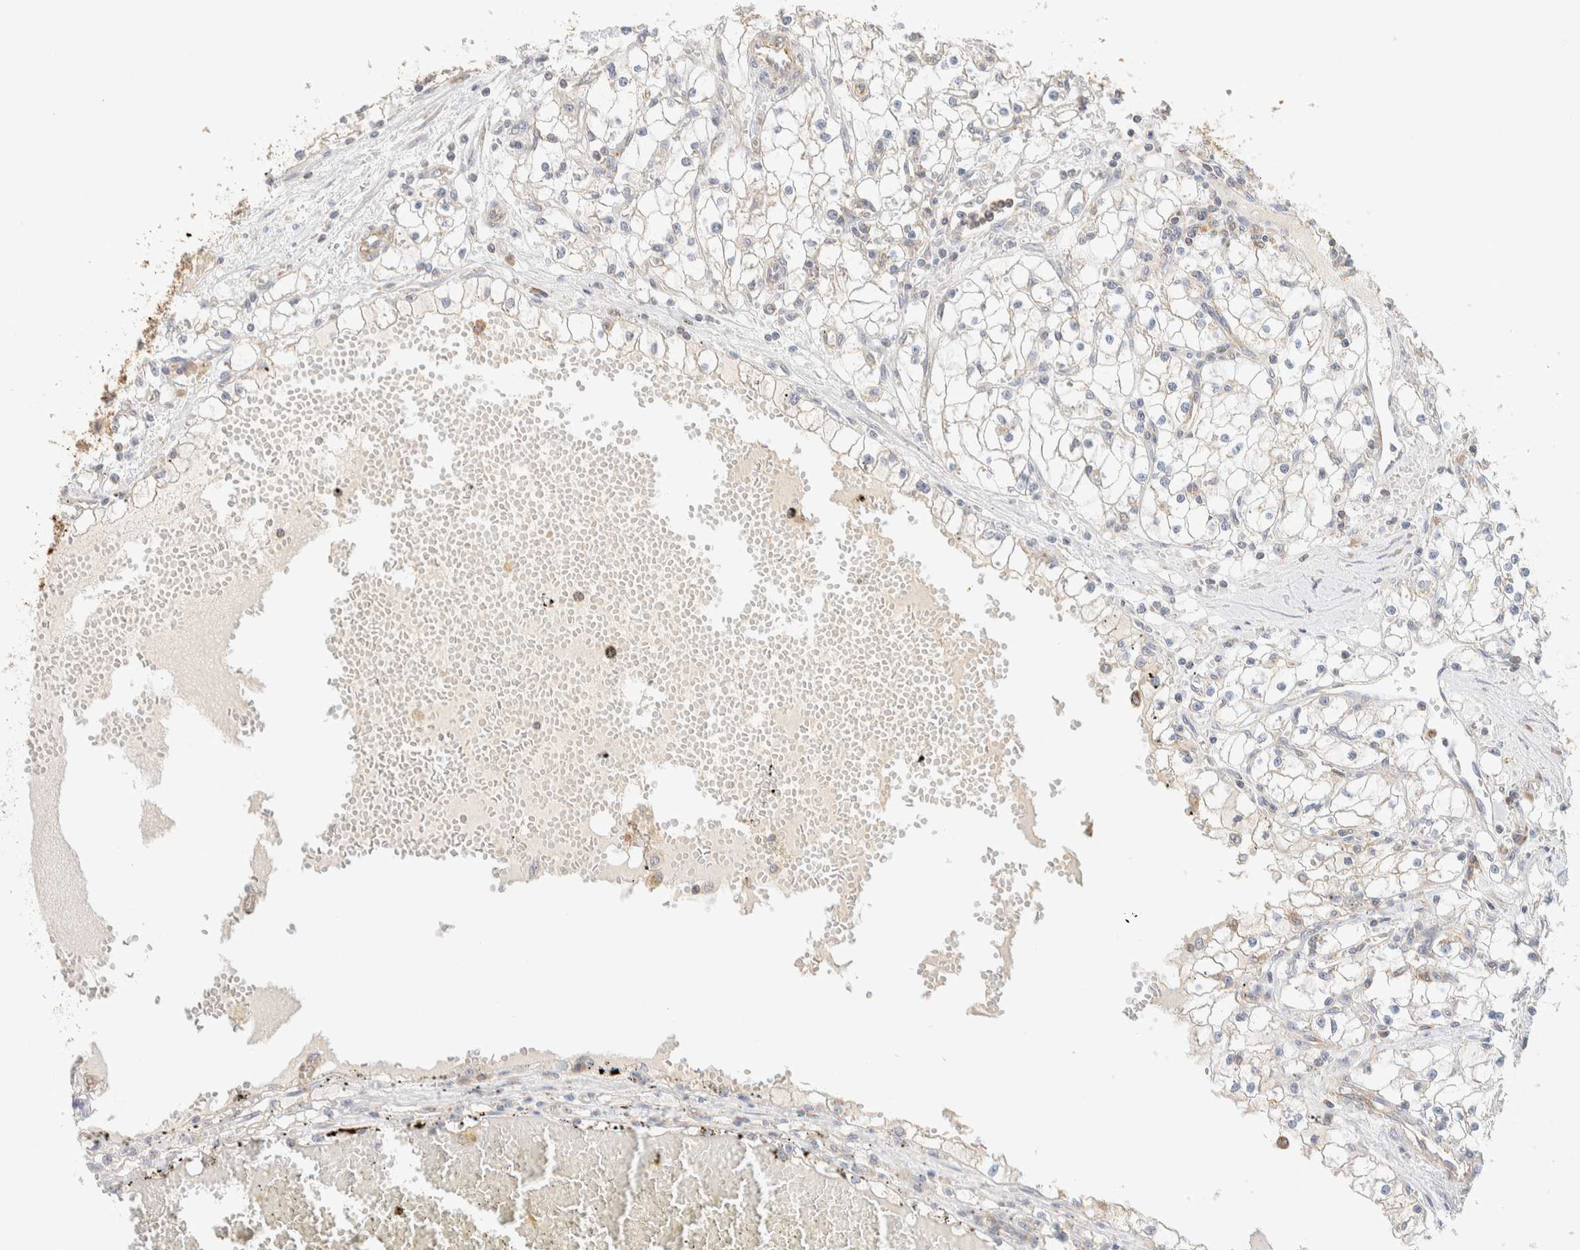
{"staining": {"intensity": "weak", "quantity": "<25%", "location": "cytoplasmic/membranous"}, "tissue": "renal cancer", "cell_type": "Tumor cells", "image_type": "cancer", "snomed": [{"axis": "morphology", "description": "Adenocarcinoma, NOS"}, {"axis": "topography", "description": "Kidney"}], "caption": "Immunohistochemistry image of human renal cancer (adenocarcinoma) stained for a protein (brown), which displays no expression in tumor cells. (IHC, brightfield microscopy, high magnification).", "gene": "TBC1D8B", "patient": {"sex": "male", "age": 56}}